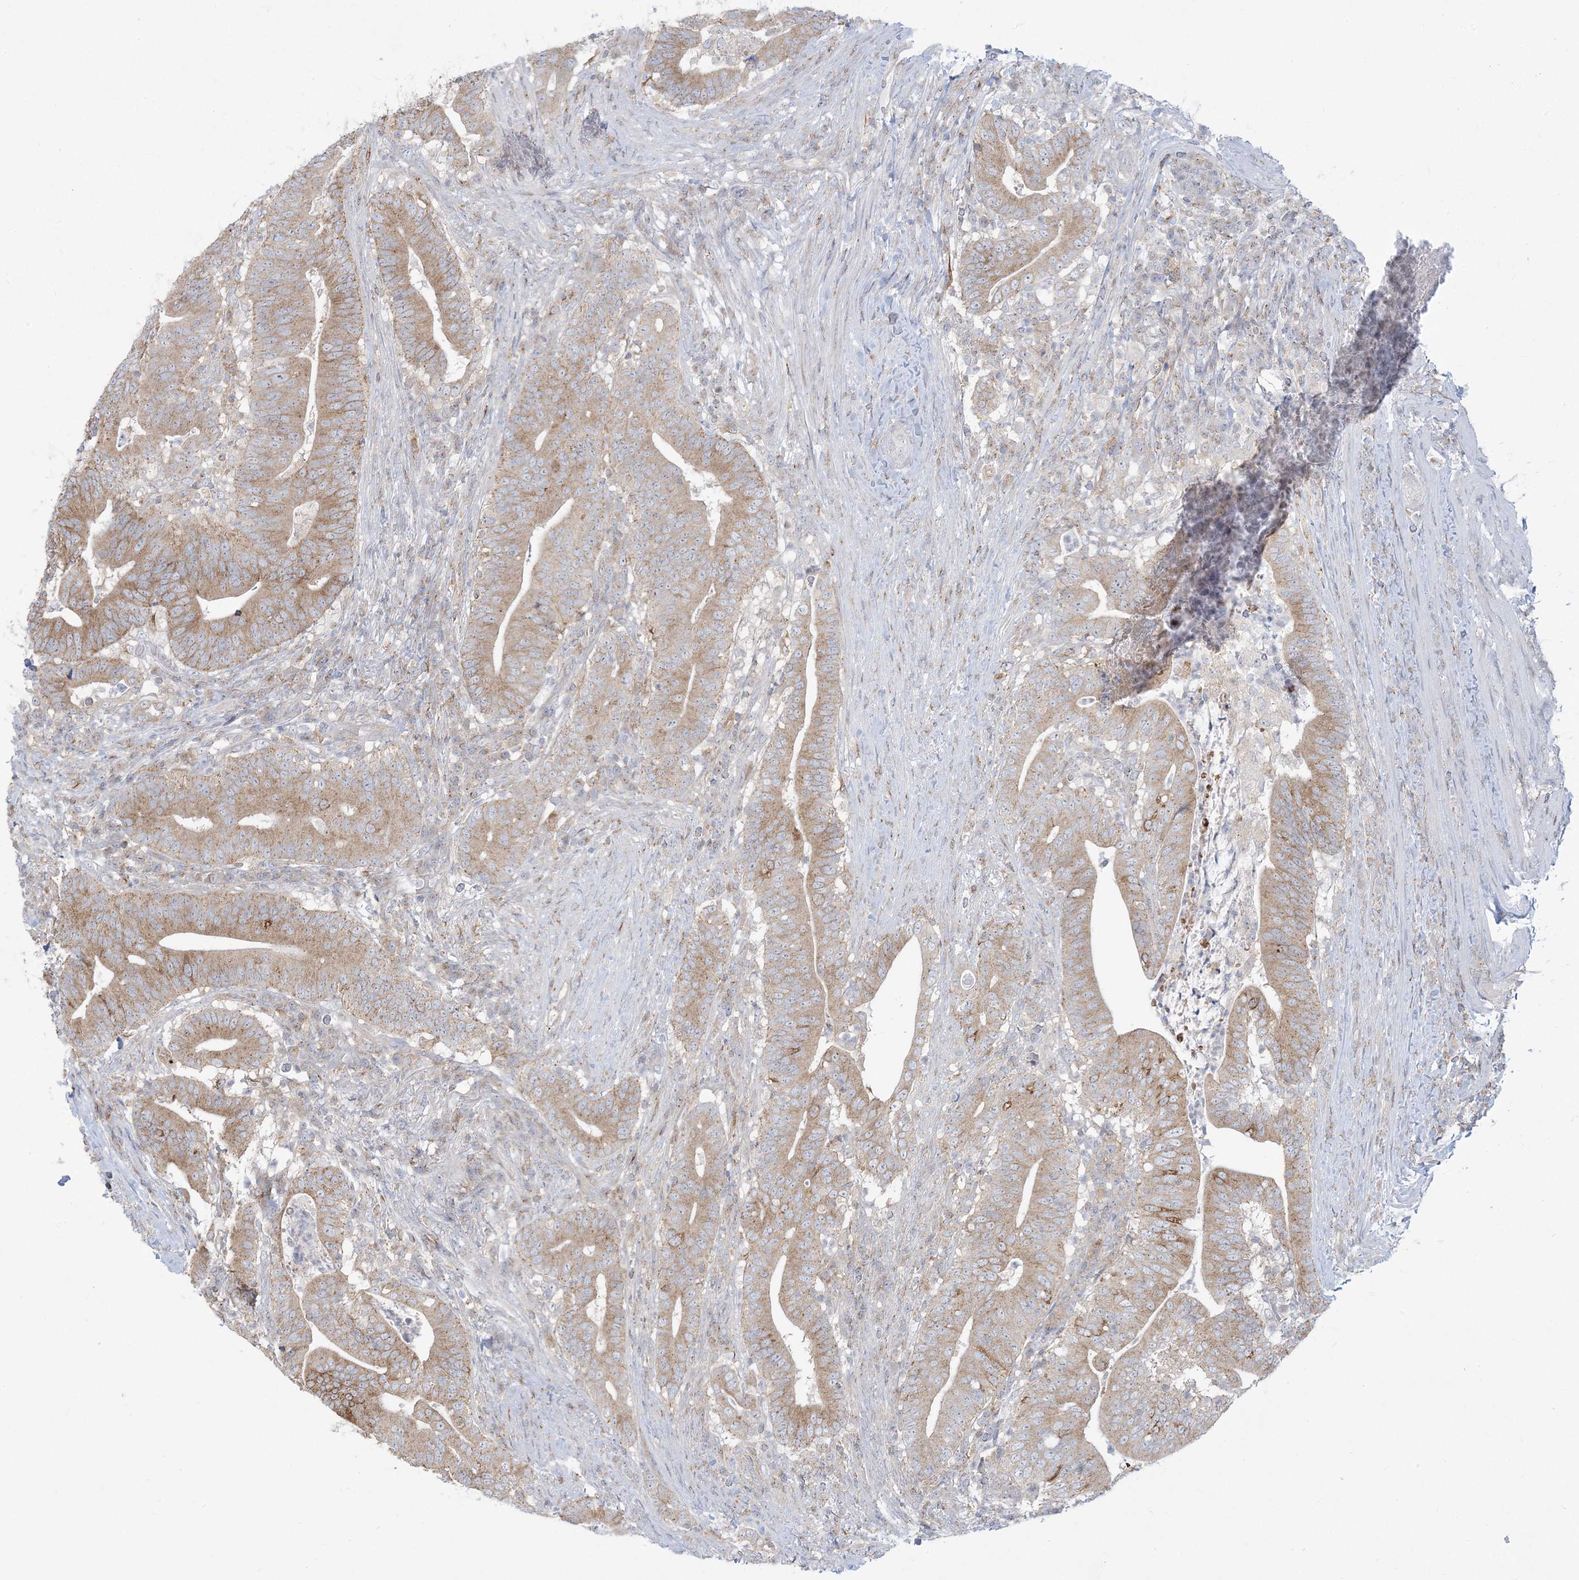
{"staining": {"intensity": "moderate", "quantity": ">75%", "location": "cytoplasmic/membranous"}, "tissue": "colorectal cancer", "cell_type": "Tumor cells", "image_type": "cancer", "snomed": [{"axis": "morphology", "description": "Adenocarcinoma, NOS"}, {"axis": "topography", "description": "Colon"}], "caption": "IHC staining of colorectal adenocarcinoma, which exhibits medium levels of moderate cytoplasmic/membranous staining in approximately >75% of tumor cells indicating moderate cytoplasmic/membranous protein staining. The staining was performed using DAB (3,3'-diaminobenzidine) (brown) for protein detection and nuclei were counterstained in hematoxylin (blue).", "gene": "SLAMF9", "patient": {"sex": "female", "age": 66}}